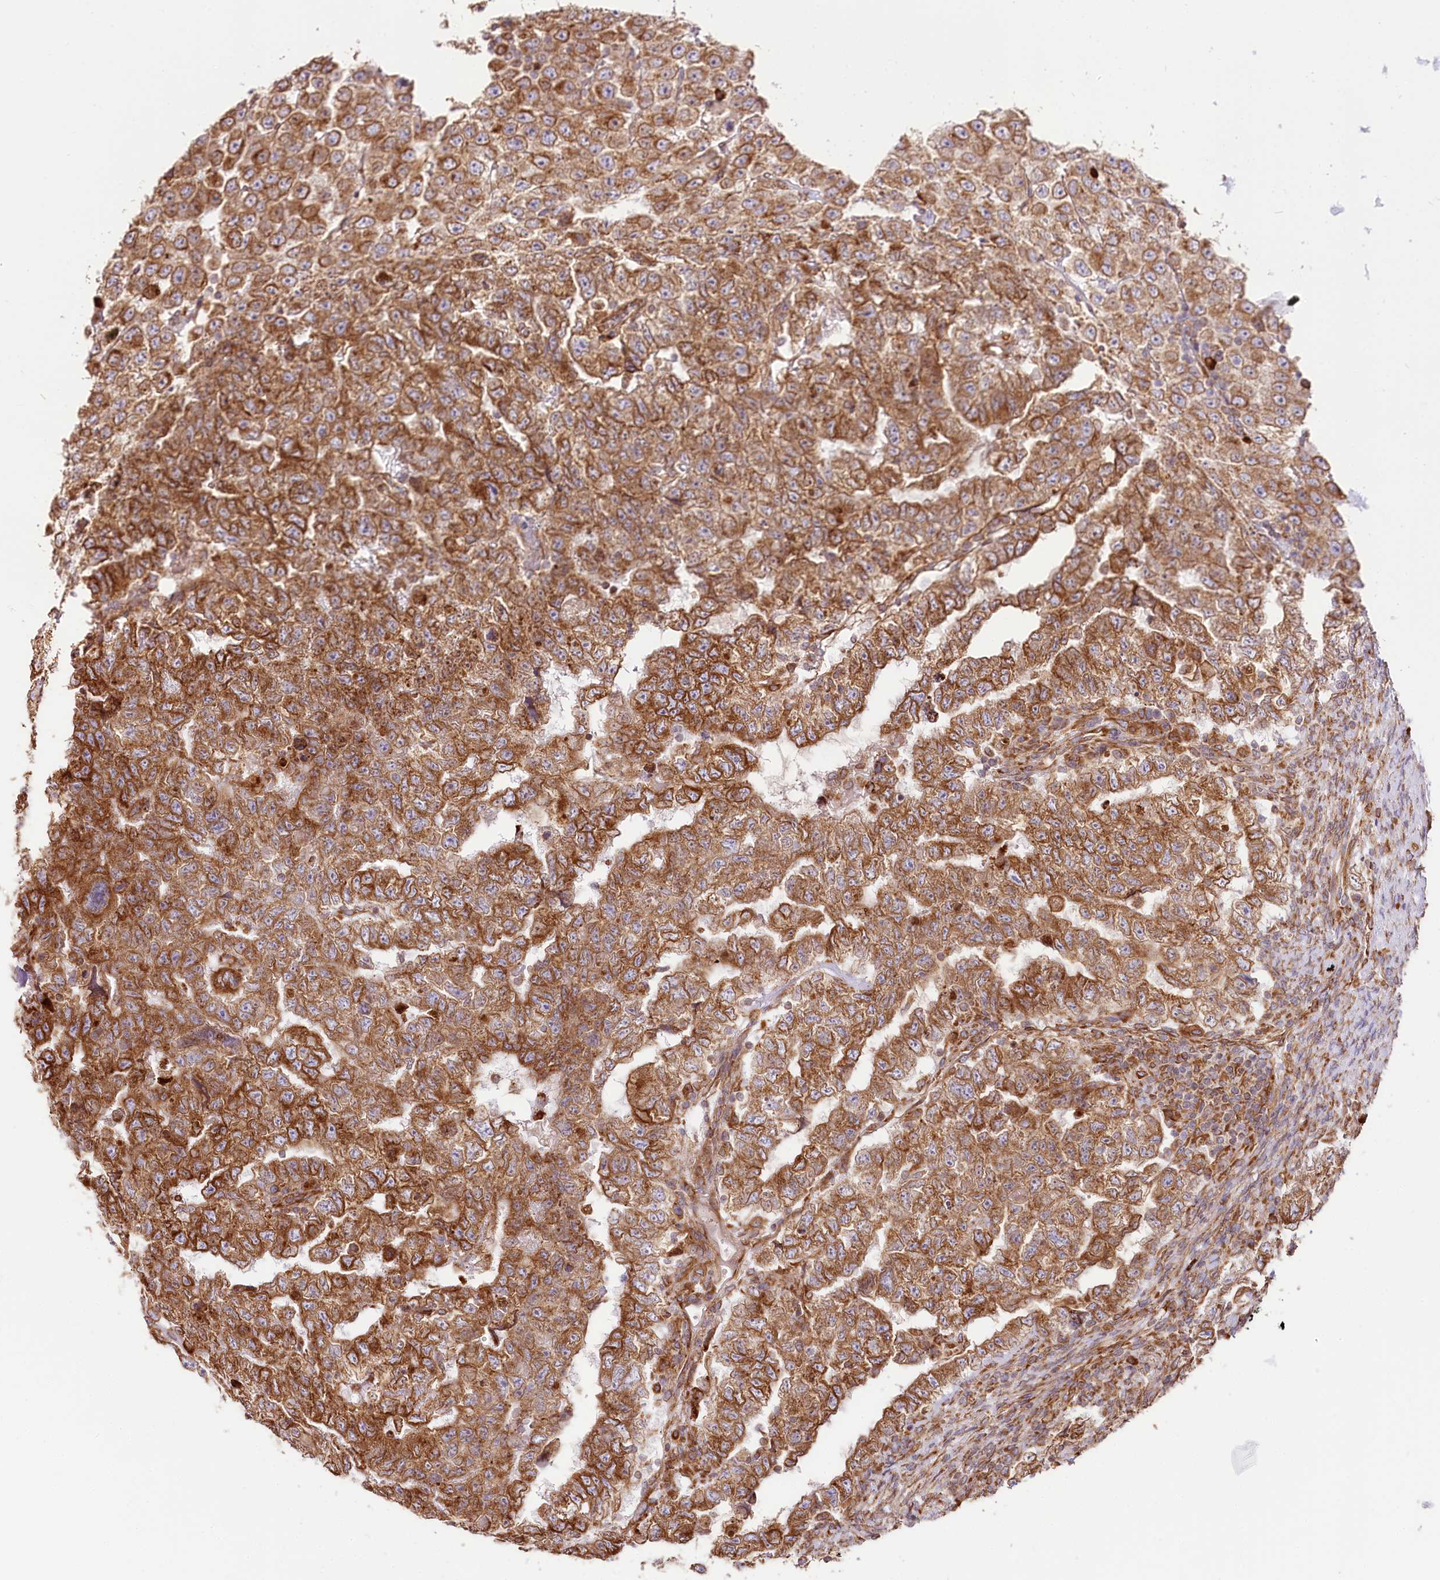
{"staining": {"intensity": "strong", "quantity": ">75%", "location": "cytoplasmic/membranous"}, "tissue": "testis cancer", "cell_type": "Tumor cells", "image_type": "cancer", "snomed": [{"axis": "morphology", "description": "Carcinoma, Embryonal, NOS"}, {"axis": "topography", "description": "Testis"}], "caption": "Protein expression analysis of testis embryonal carcinoma displays strong cytoplasmic/membranous staining in approximately >75% of tumor cells.", "gene": "CNPY2", "patient": {"sex": "male", "age": 36}}